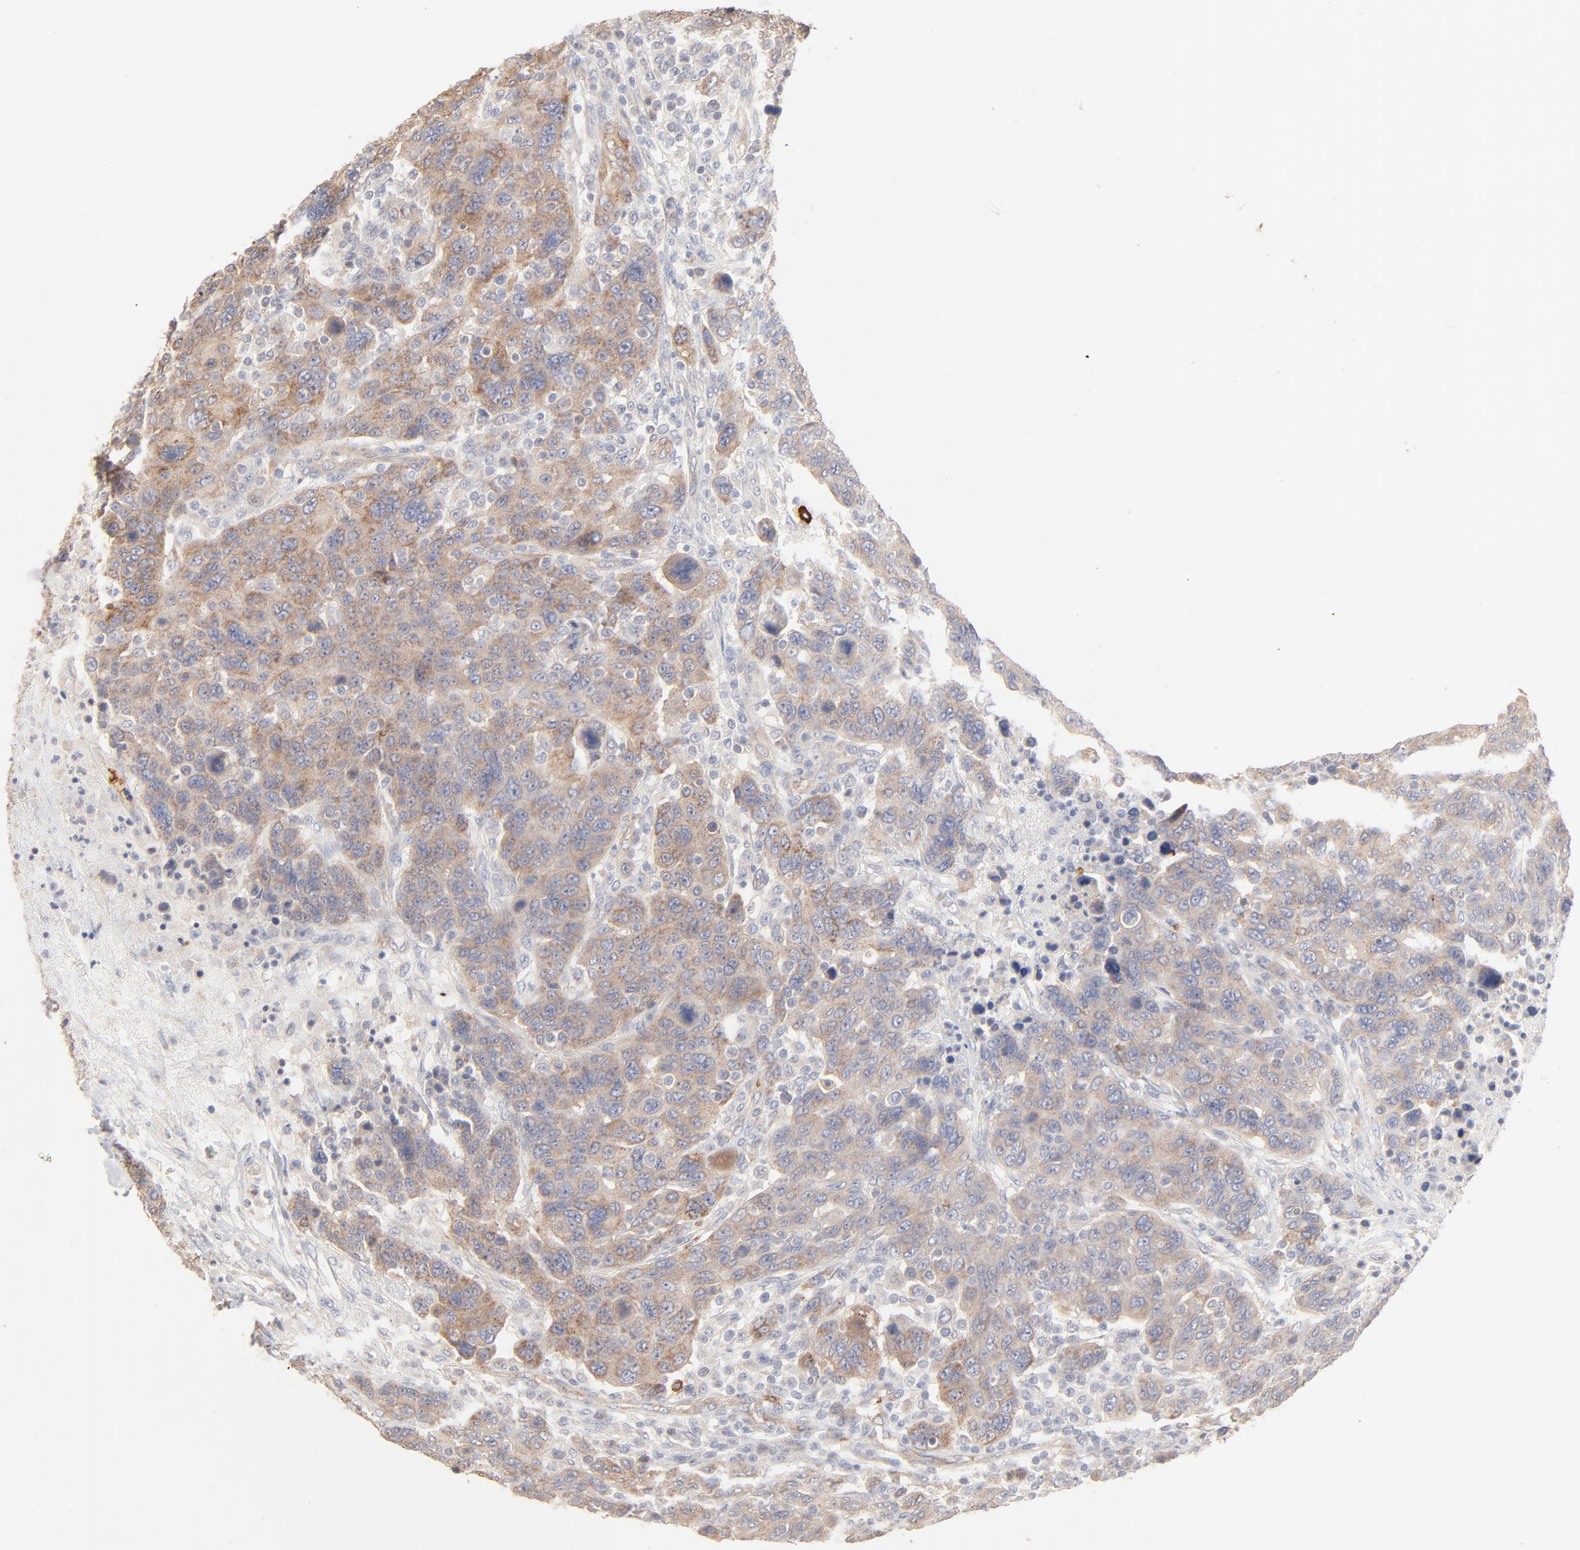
{"staining": {"intensity": "weak", "quantity": ">75%", "location": "cytoplasmic/membranous"}, "tissue": "breast cancer", "cell_type": "Tumor cells", "image_type": "cancer", "snomed": [{"axis": "morphology", "description": "Duct carcinoma"}, {"axis": "topography", "description": "Breast"}], "caption": "Breast cancer (invasive ductal carcinoma) stained for a protein (brown) exhibits weak cytoplasmic/membranous positive positivity in about >75% of tumor cells.", "gene": "SPTB", "patient": {"sex": "female", "age": 37}}